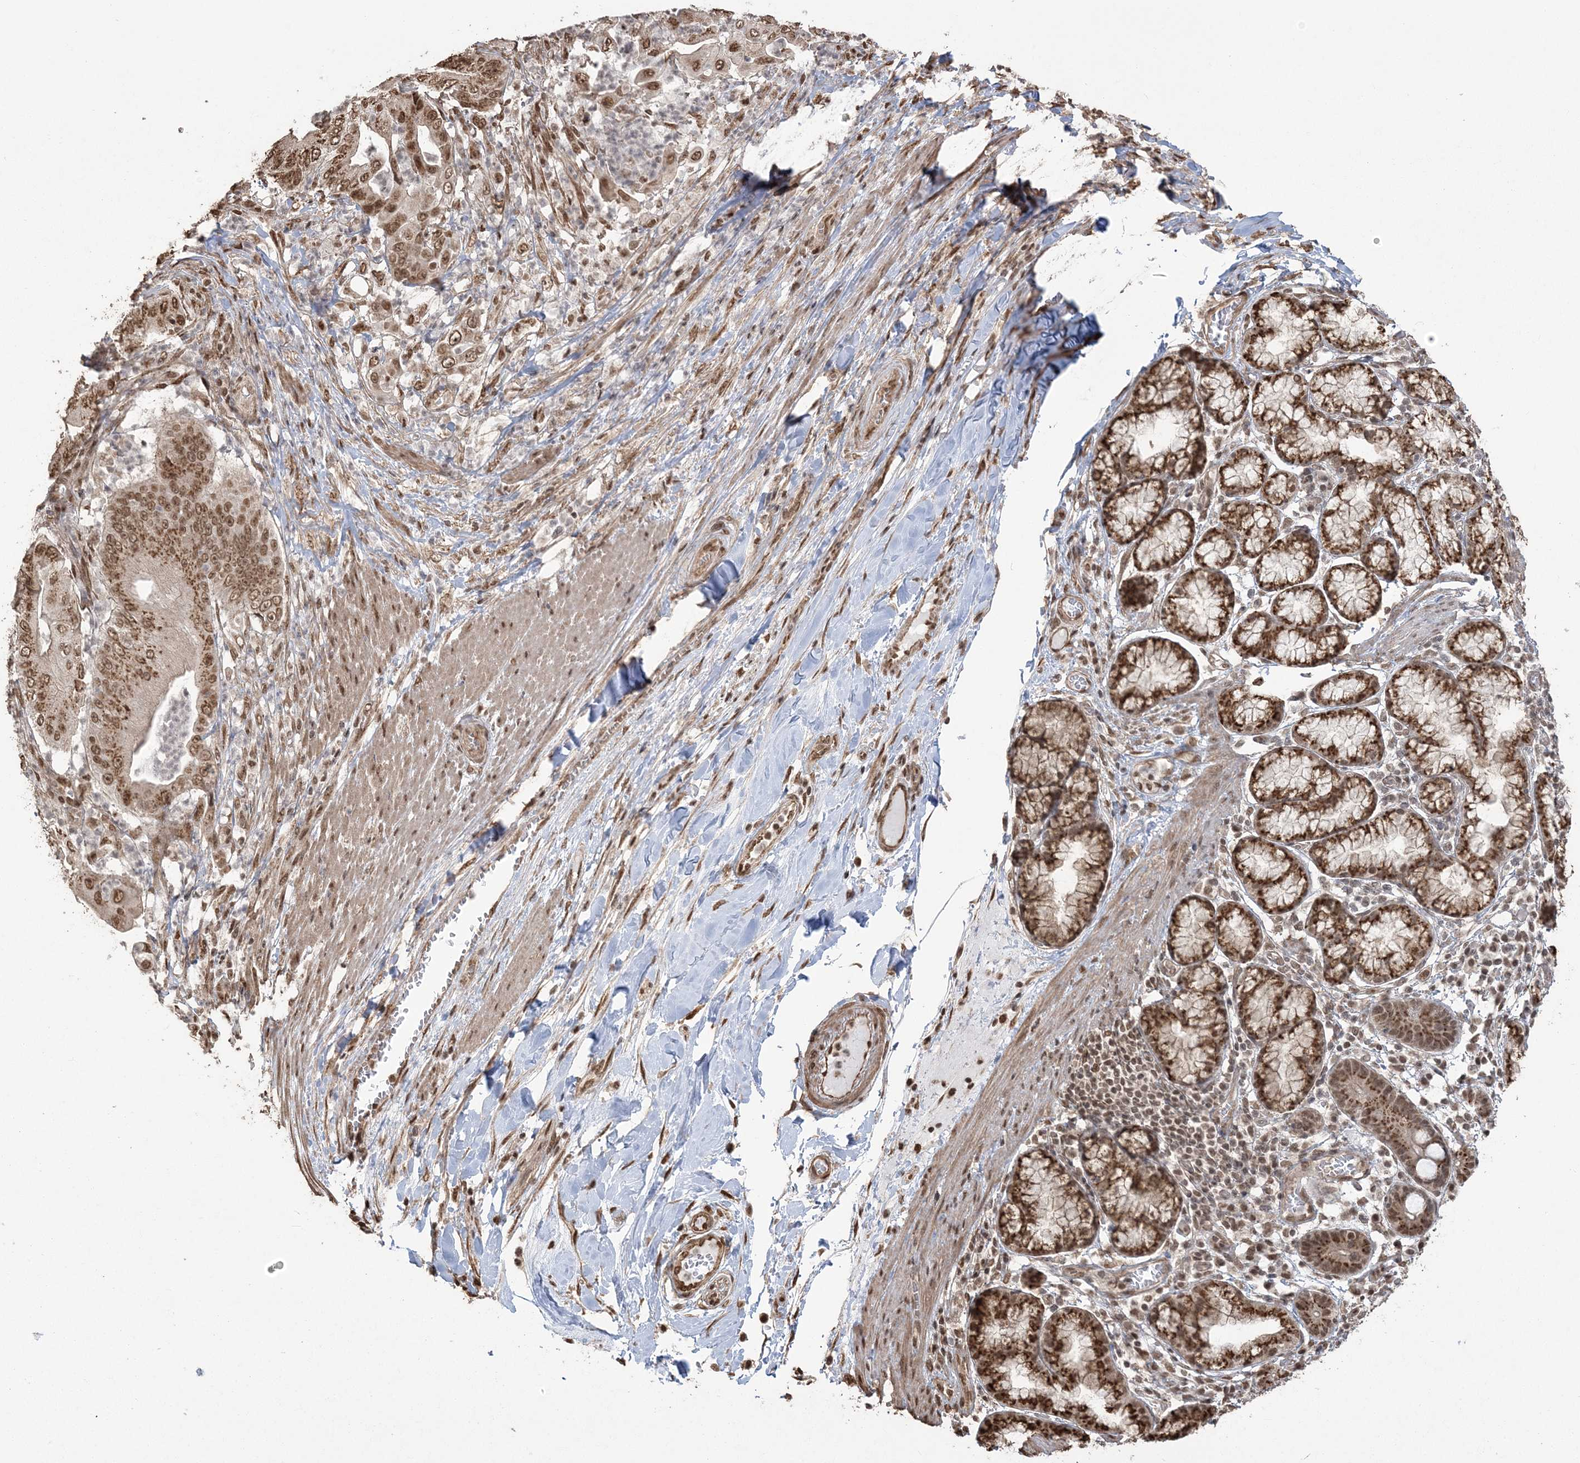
{"staining": {"intensity": "moderate", "quantity": ">75%", "location": "nuclear"}, "tissue": "pancreatic cancer", "cell_type": "Tumor cells", "image_type": "cancer", "snomed": [{"axis": "morphology", "description": "Adenocarcinoma, NOS"}, {"axis": "topography", "description": "Pancreas"}], "caption": "Immunohistochemical staining of pancreatic cancer displays moderate nuclear protein positivity in about >75% of tumor cells.", "gene": "ZNF839", "patient": {"sex": "female", "age": 77}}